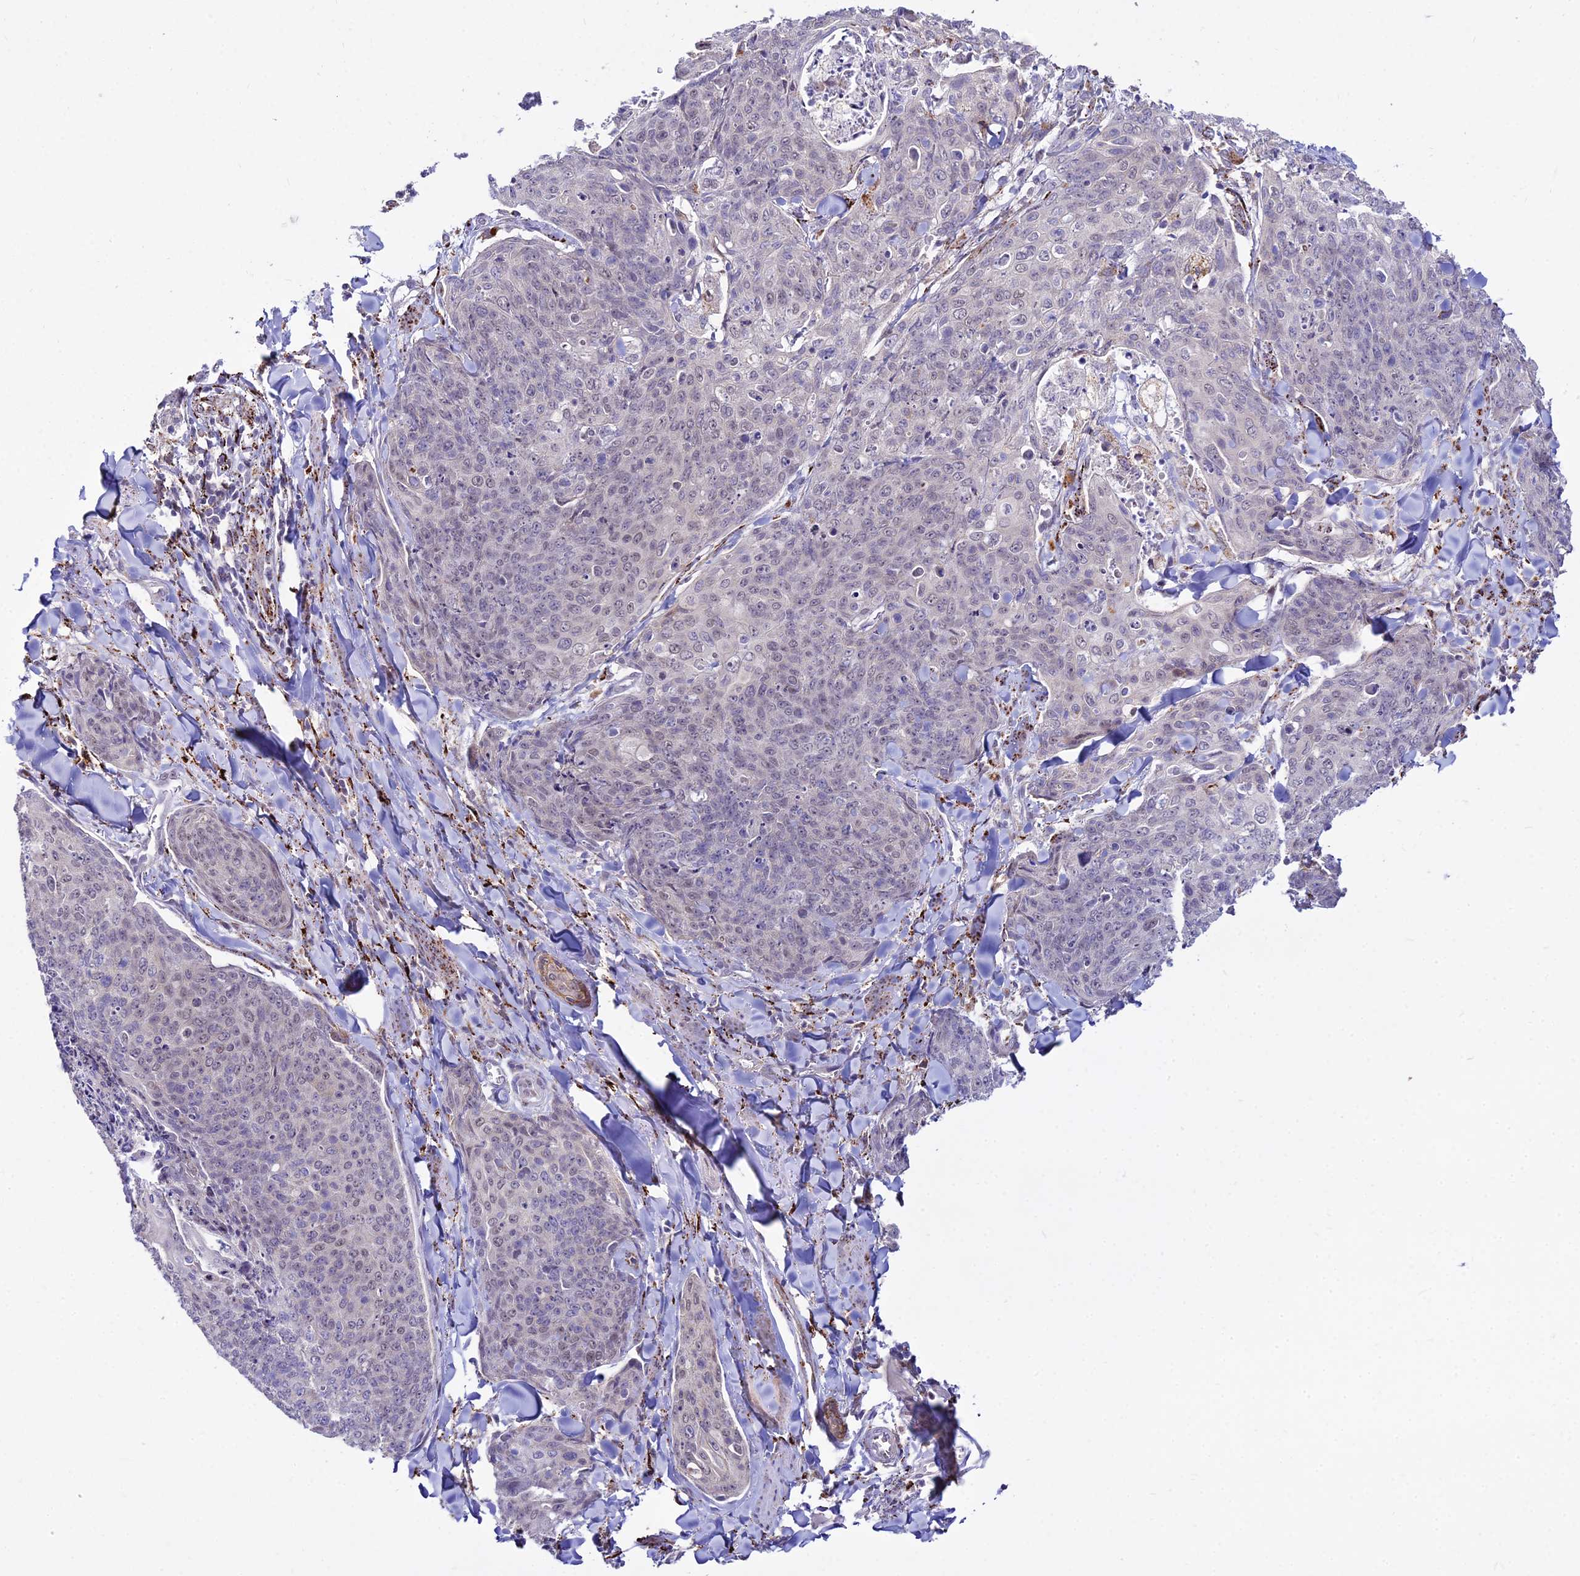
{"staining": {"intensity": "negative", "quantity": "none", "location": "none"}, "tissue": "skin cancer", "cell_type": "Tumor cells", "image_type": "cancer", "snomed": [{"axis": "morphology", "description": "Squamous cell carcinoma, NOS"}, {"axis": "topography", "description": "Skin"}, {"axis": "topography", "description": "Vulva"}], "caption": "Micrograph shows no protein staining in tumor cells of skin cancer (squamous cell carcinoma) tissue. Brightfield microscopy of immunohistochemistry (IHC) stained with DAB (brown) and hematoxylin (blue), captured at high magnification.", "gene": "C6orf163", "patient": {"sex": "female", "age": 85}}